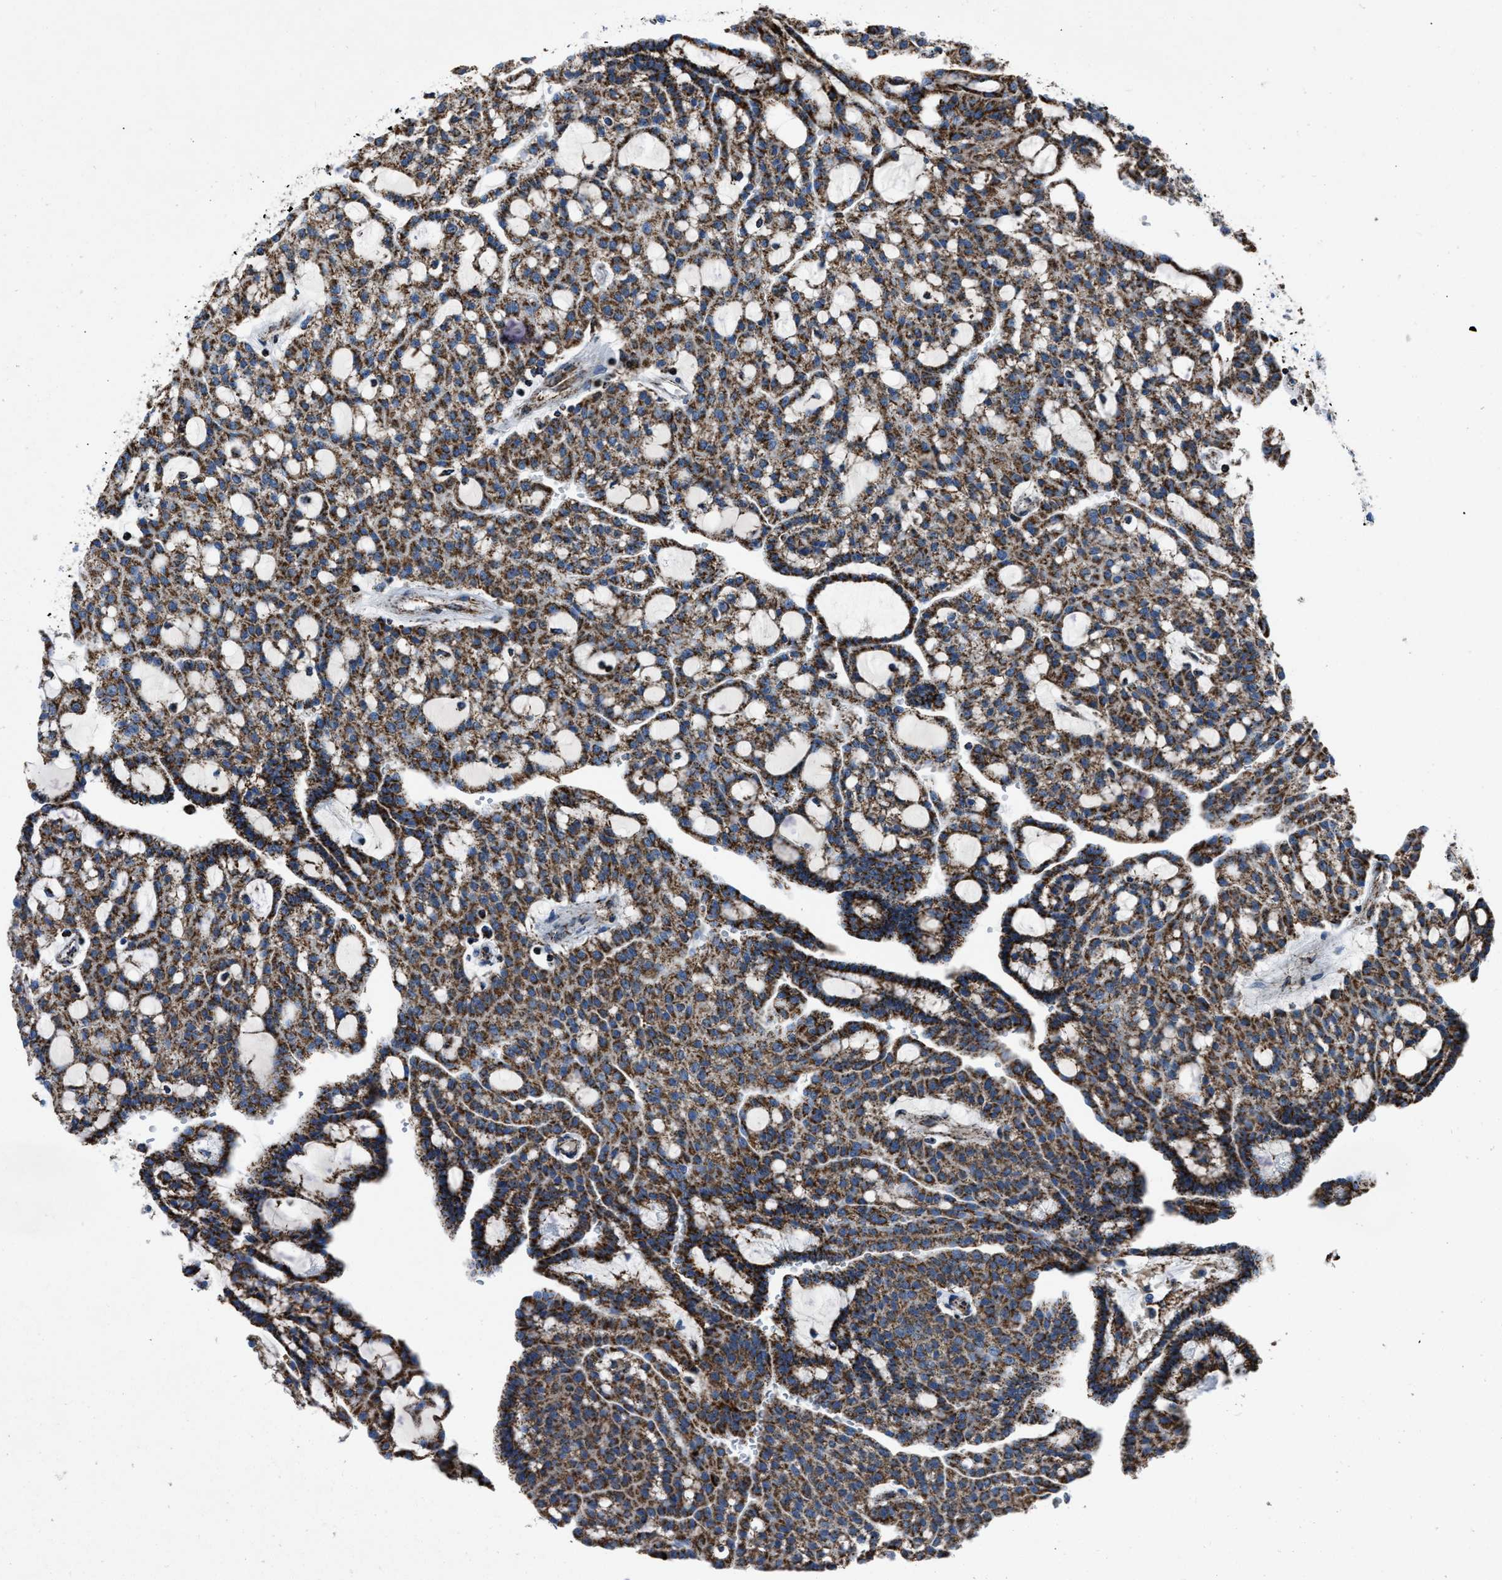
{"staining": {"intensity": "strong", "quantity": ">75%", "location": "cytoplasmic/membranous"}, "tissue": "renal cancer", "cell_type": "Tumor cells", "image_type": "cancer", "snomed": [{"axis": "morphology", "description": "Adenocarcinoma, NOS"}, {"axis": "topography", "description": "Kidney"}], "caption": "Protein expression analysis of human renal cancer (adenocarcinoma) reveals strong cytoplasmic/membranous staining in about >75% of tumor cells.", "gene": "NSD3", "patient": {"sex": "male", "age": 63}}